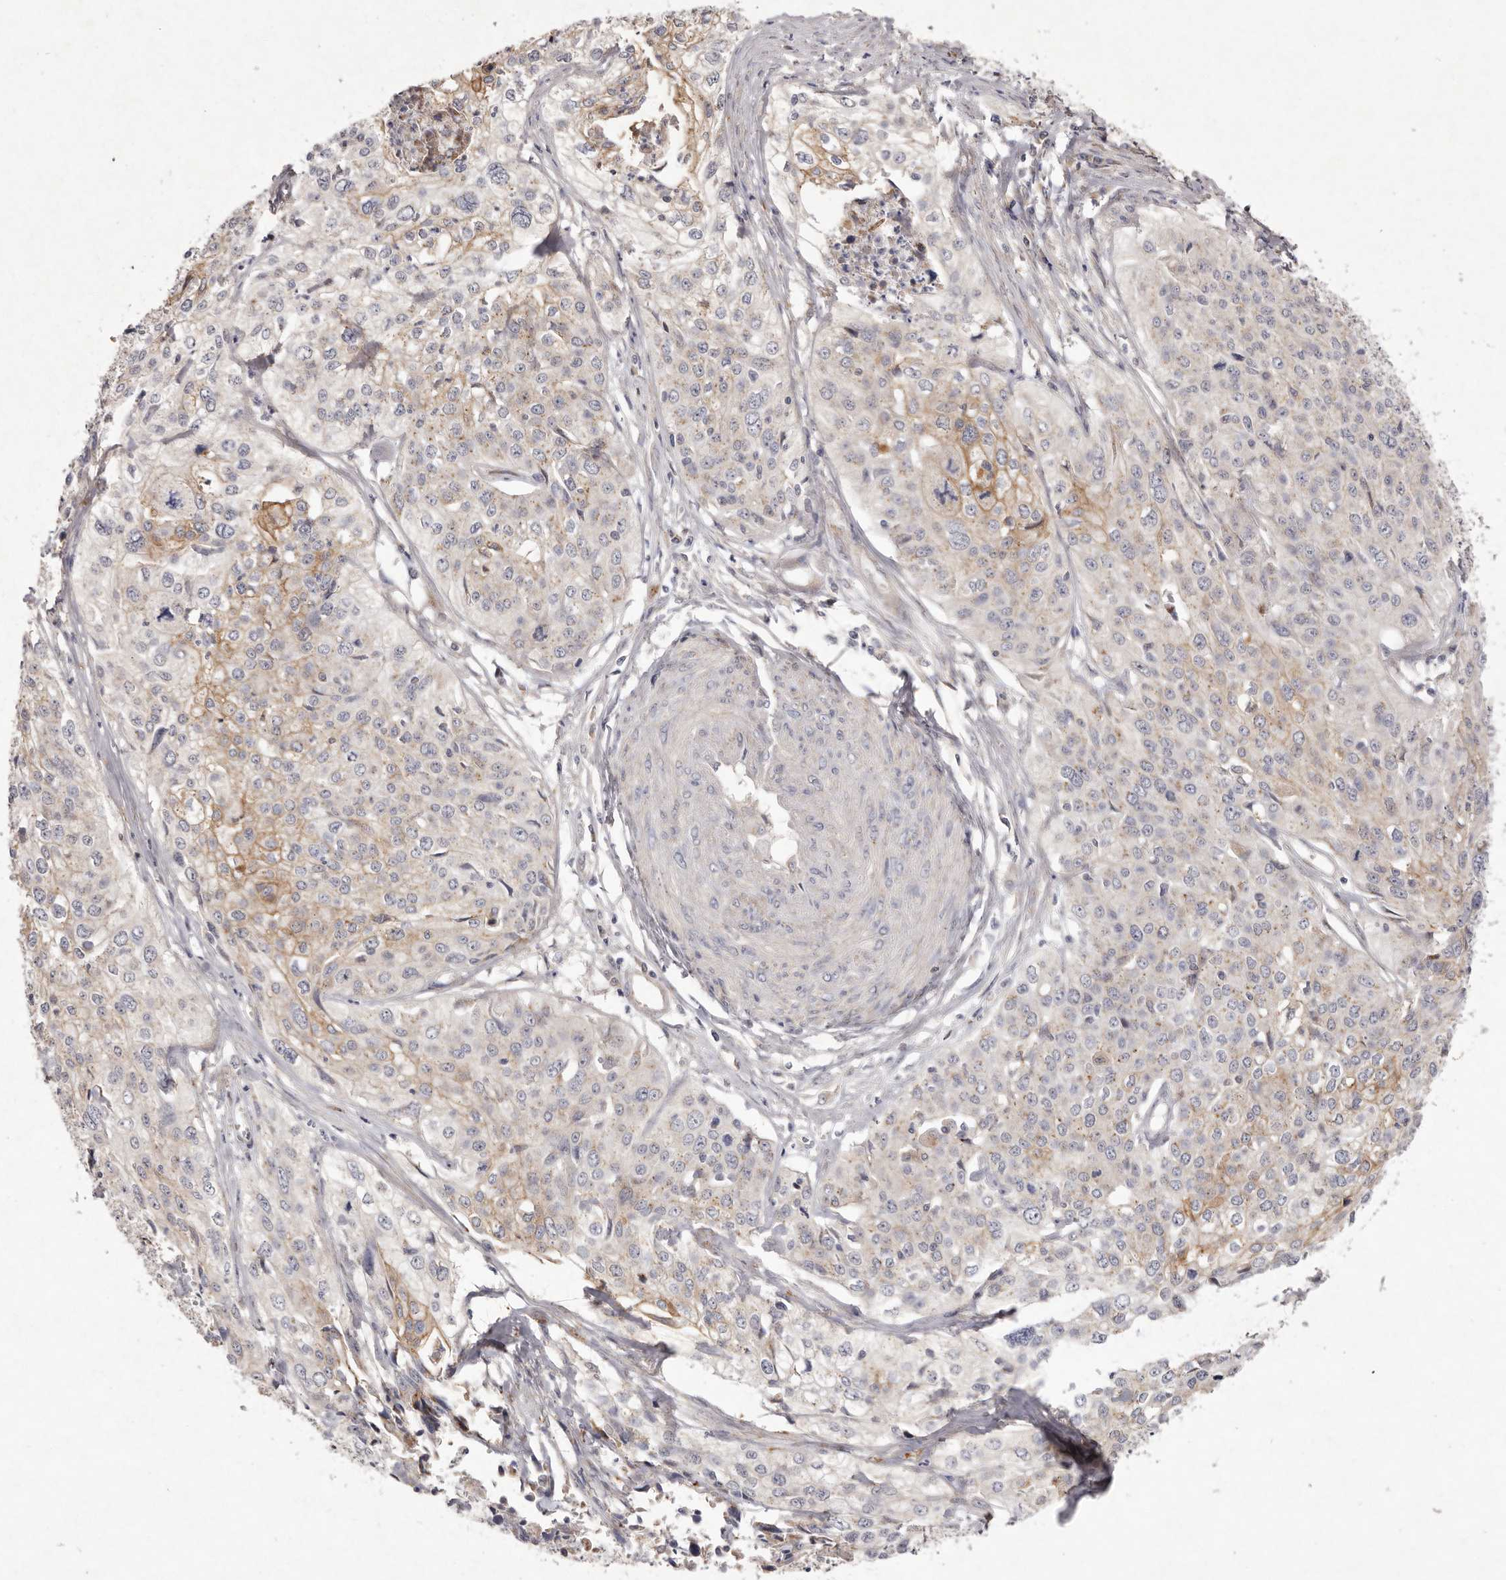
{"staining": {"intensity": "moderate", "quantity": "25%-75%", "location": "cytoplasmic/membranous"}, "tissue": "cervical cancer", "cell_type": "Tumor cells", "image_type": "cancer", "snomed": [{"axis": "morphology", "description": "Squamous cell carcinoma, NOS"}, {"axis": "topography", "description": "Cervix"}], "caption": "Cervical cancer was stained to show a protein in brown. There is medium levels of moderate cytoplasmic/membranous staining in approximately 25%-75% of tumor cells.", "gene": "USP24", "patient": {"sex": "female", "age": 31}}